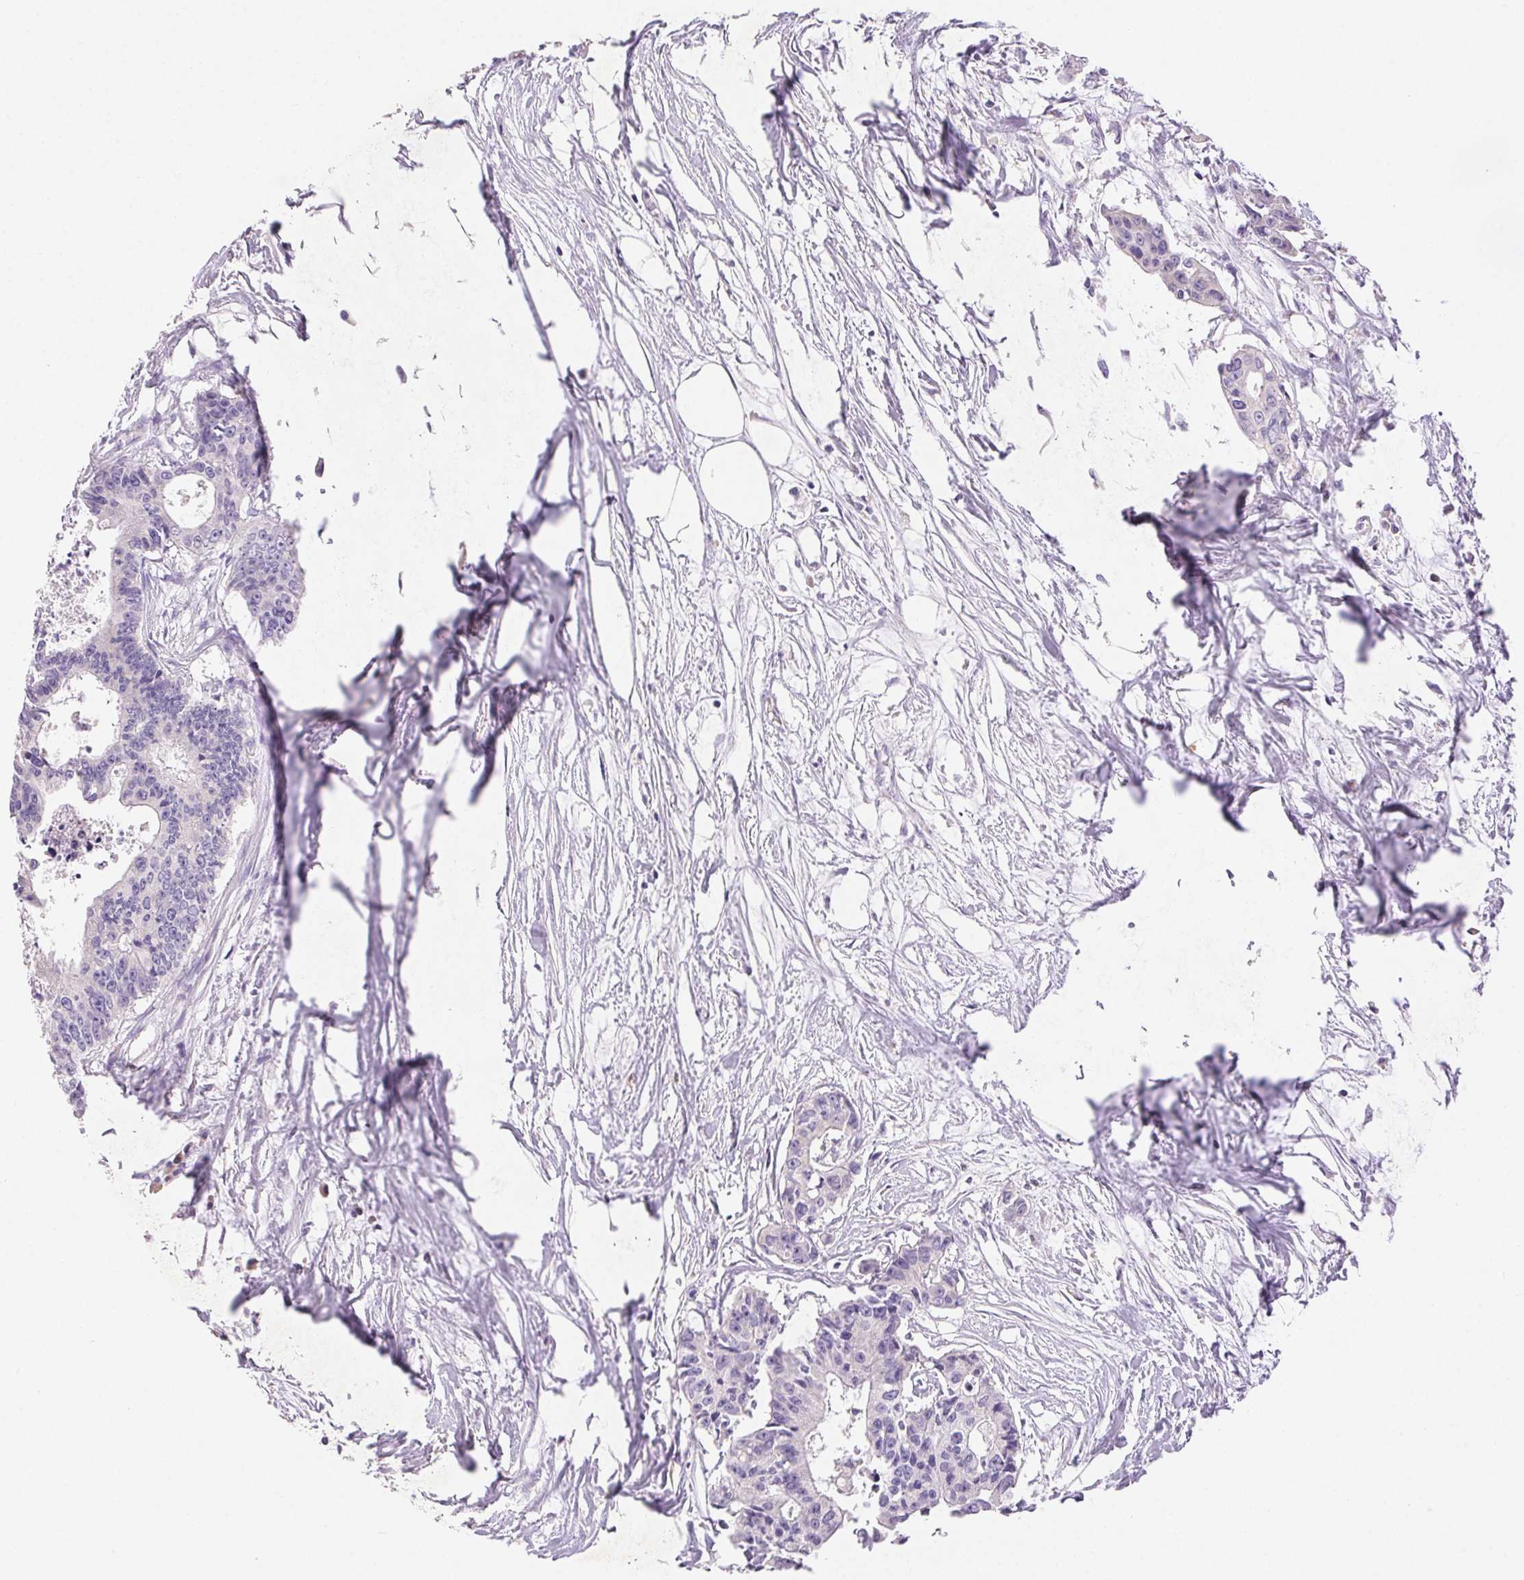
{"staining": {"intensity": "negative", "quantity": "none", "location": "none"}, "tissue": "colorectal cancer", "cell_type": "Tumor cells", "image_type": "cancer", "snomed": [{"axis": "morphology", "description": "Adenocarcinoma, NOS"}, {"axis": "topography", "description": "Rectum"}], "caption": "This is a micrograph of IHC staining of colorectal cancer, which shows no expression in tumor cells.", "gene": "ARHGAP11B", "patient": {"sex": "male", "age": 57}}